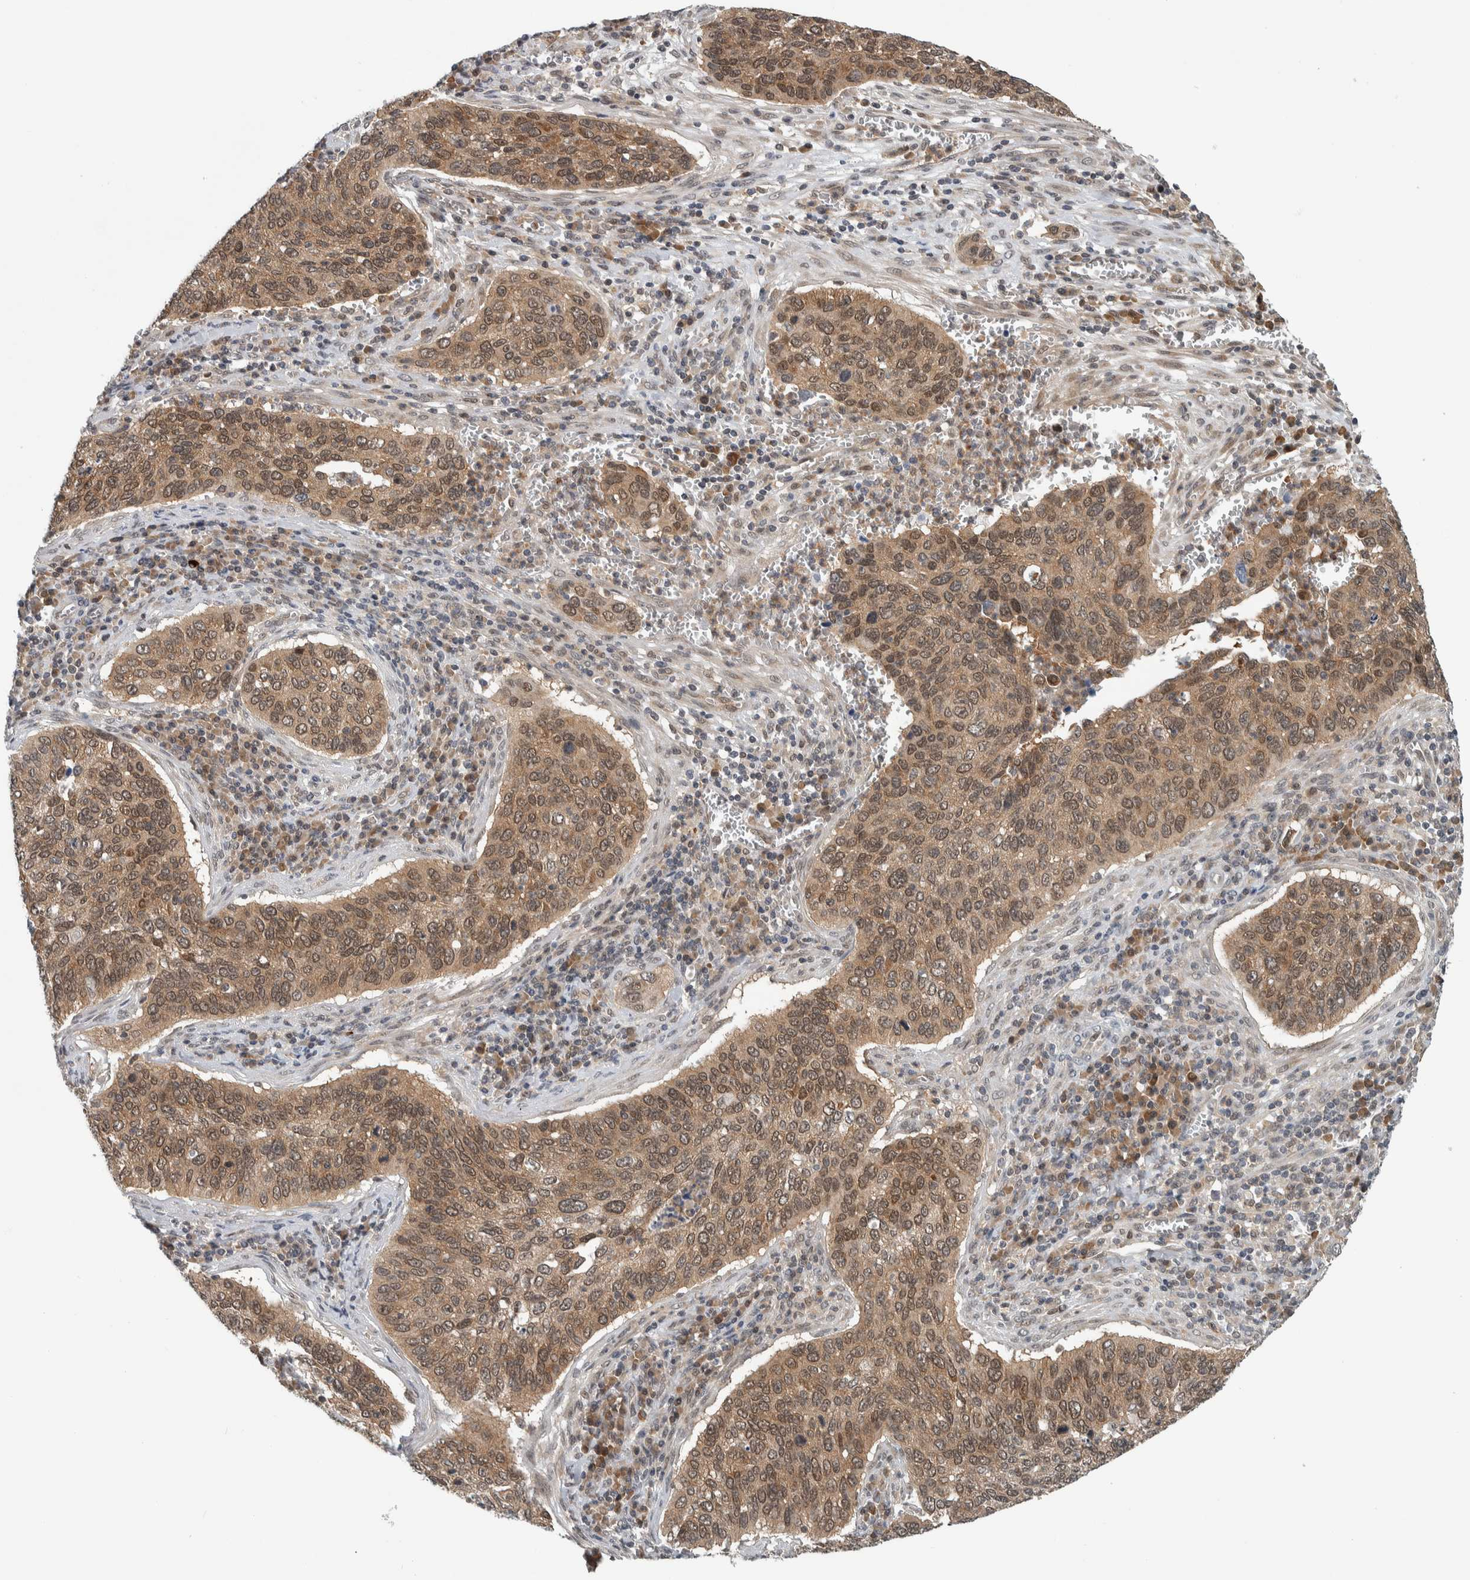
{"staining": {"intensity": "moderate", "quantity": ">75%", "location": "cytoplasmic/membranous"}, "tissue": "cervical cancer", "cell_type": "Tumor cells", "image_type": "cancer", "snomed": [{"axis": "morphology", "description": "Squamous cell carcinoma, NOS"}, {"axis": "topography", "description": "Cervix"}], "caption": "A brown stain highlights moderate cytoplasmic/membranous staining of a protein in cervical squamous cell carcinoma tumor cells.", "gene": "CCDC43", "patient": {"sex": "female", "age": 53}}